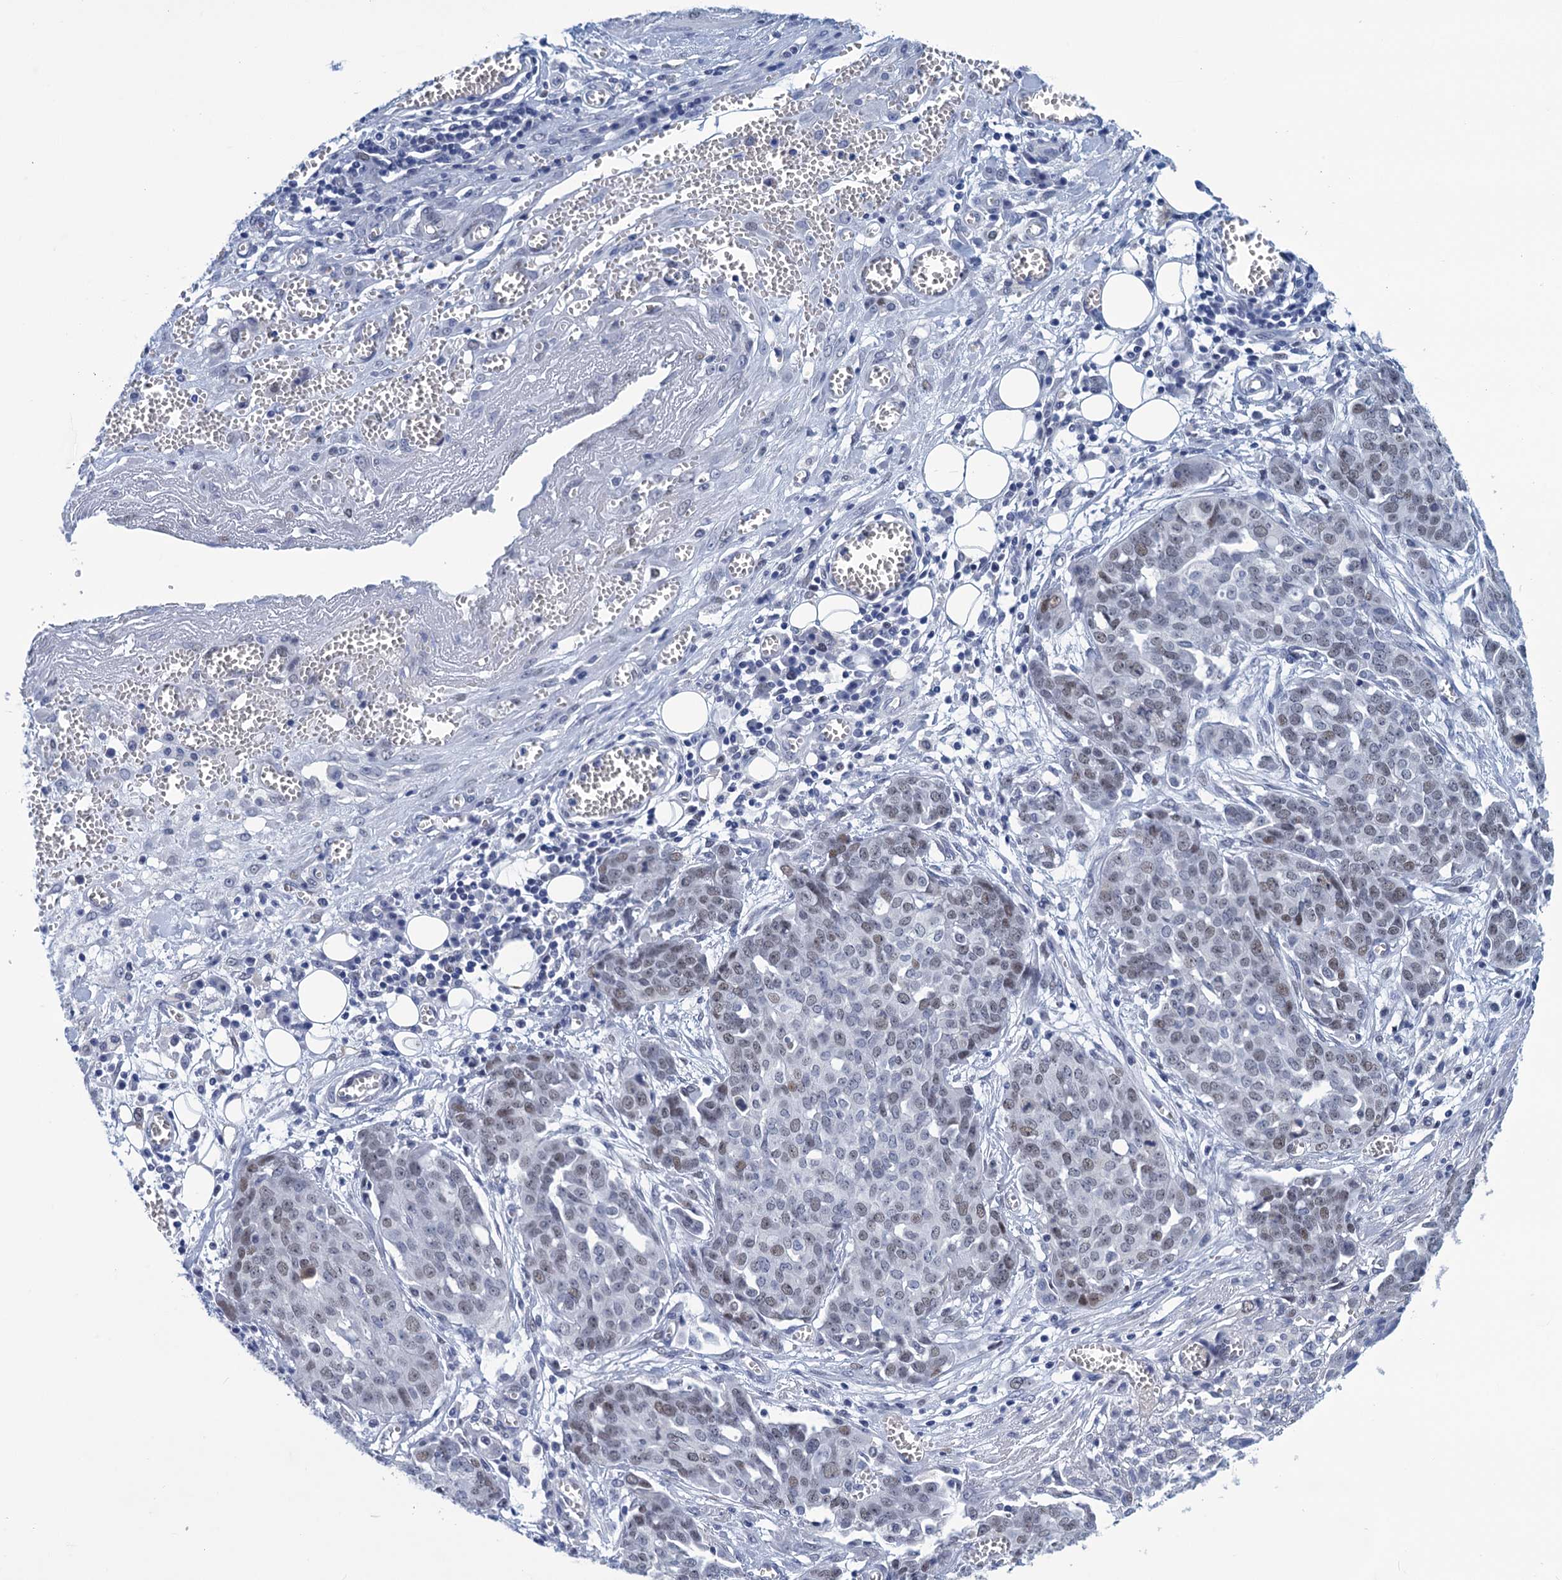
{"staining": {"intensity": "weak", "quantity": "<25%", "location": "nuclear"}, "tissue": "ovarian cancer", "cell_type": "Tumor cells", "image_type": "cancer", "snomed": [{"axis": "morphology", "description": "Cystadenocarcinoma, serous, NOS"}, {"axis": "topography", "description": "Soft tissue"}, {"axis": "topography", "description": "Ovary"}], "caption": "Photomicrograph shows no protein staining in tumor cells of ovarian cancer tissue. (Immunohistochemistry (ihc), brightfield microscopy, high magnification).", "gene": "GINS3", "patient": {"sex": "female", "age": 57}}